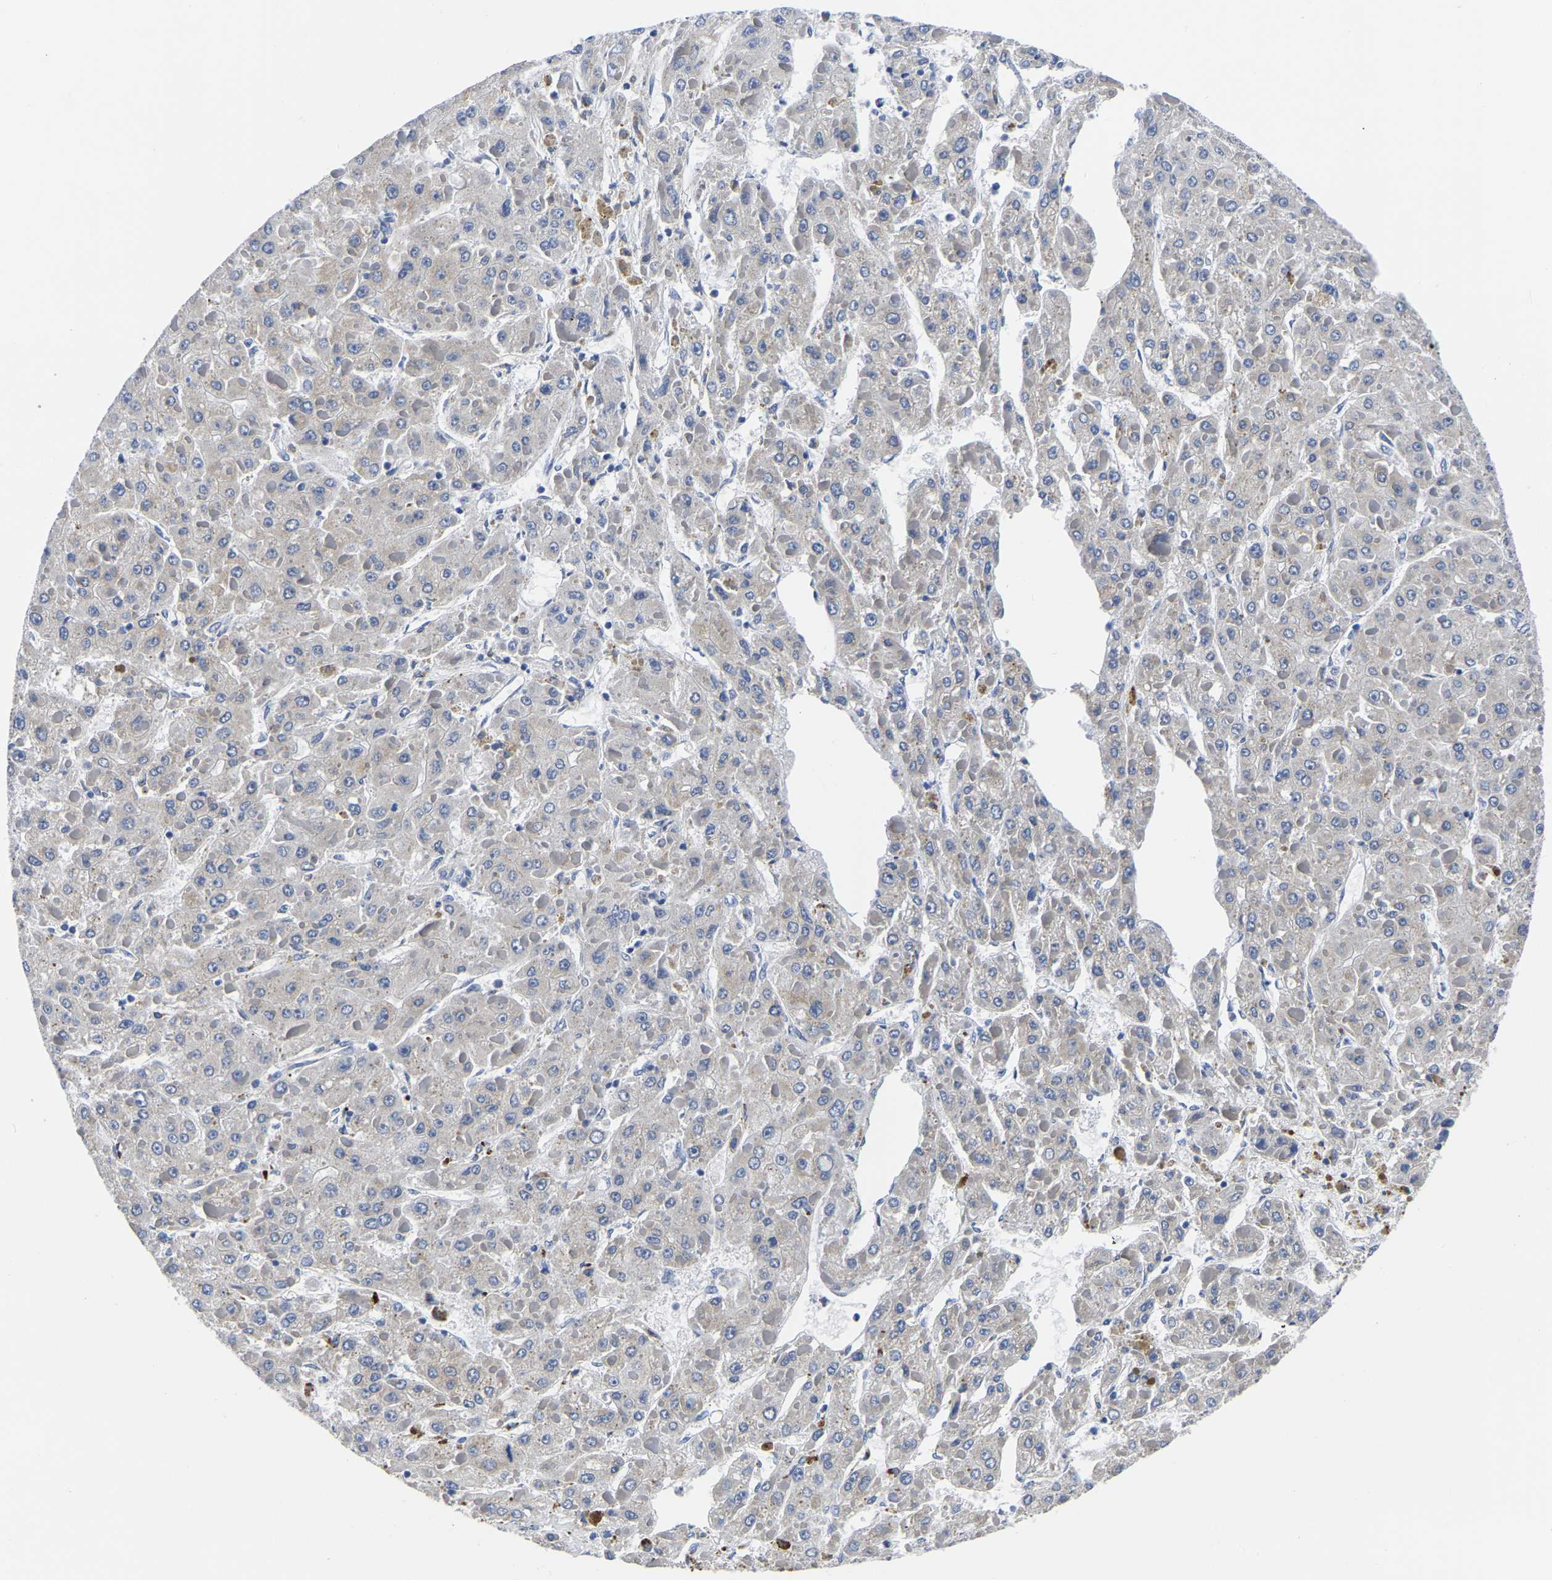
{"staining": {"intensity": "negative", "quantity": "none", "location": "none"}, "tissue": "liver cancer", "cell_type": "Tumor cells", "image_type": "cancer", "snomed": [{"axis": "morphology", "description": "Carcinoma, Hepatocellular, NOS"}, {"axis": "topography", "description": "Liver"}], "caption": "This is an immunohistochemistry photomicrograph of liver cancer. There is no positivity in tumor cells.", "gene": "PDLIM7", "patient": {"sex": "female", "age": 73}}